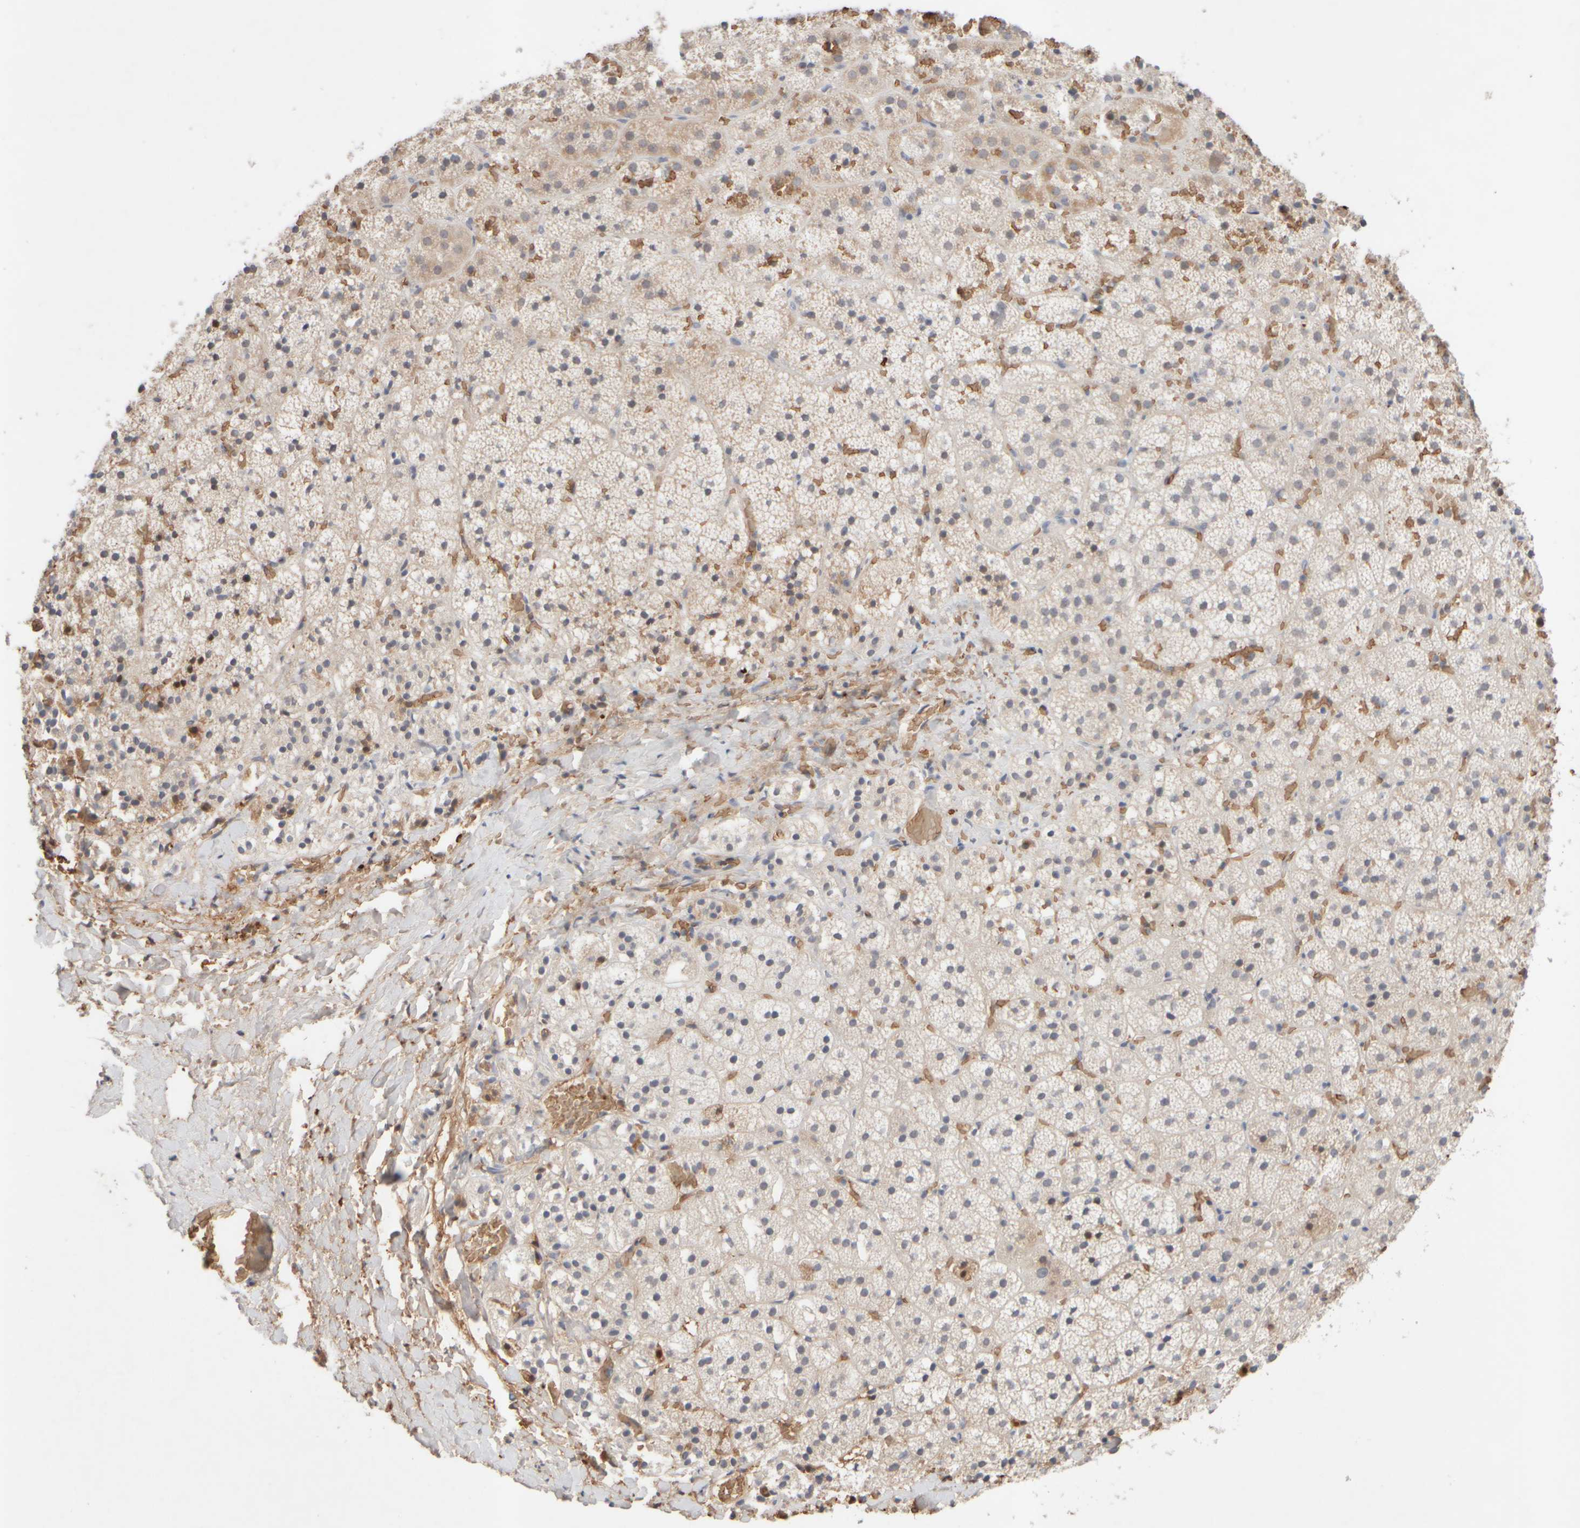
{"staining": {"intensity": "moderate", "quantity": "25%-75%", "location": "cytoplasmic/membranous"}, "tissue": "adrenal gland", "cell_type": "Glandular cells", "image_type": "normal", "snomed": [{"axis": "morphology", "description": "Normal tissue, NOS"}, {"axis": "topography", "description": "Adrenal gland"}], "caption": "Adrenal gland stained with DAB immunohistochemistry exhibits medium levels of moderate cytoplasmic/membranous positivity in about 25%-75% of glandular cells. The protein of interest is stained brown, and the nuclei are stained in blue (DAB IHC with brightfield microscopy, high magnification).", "gene": "MST1", "patient": {"sex": "female", "age": 44}}